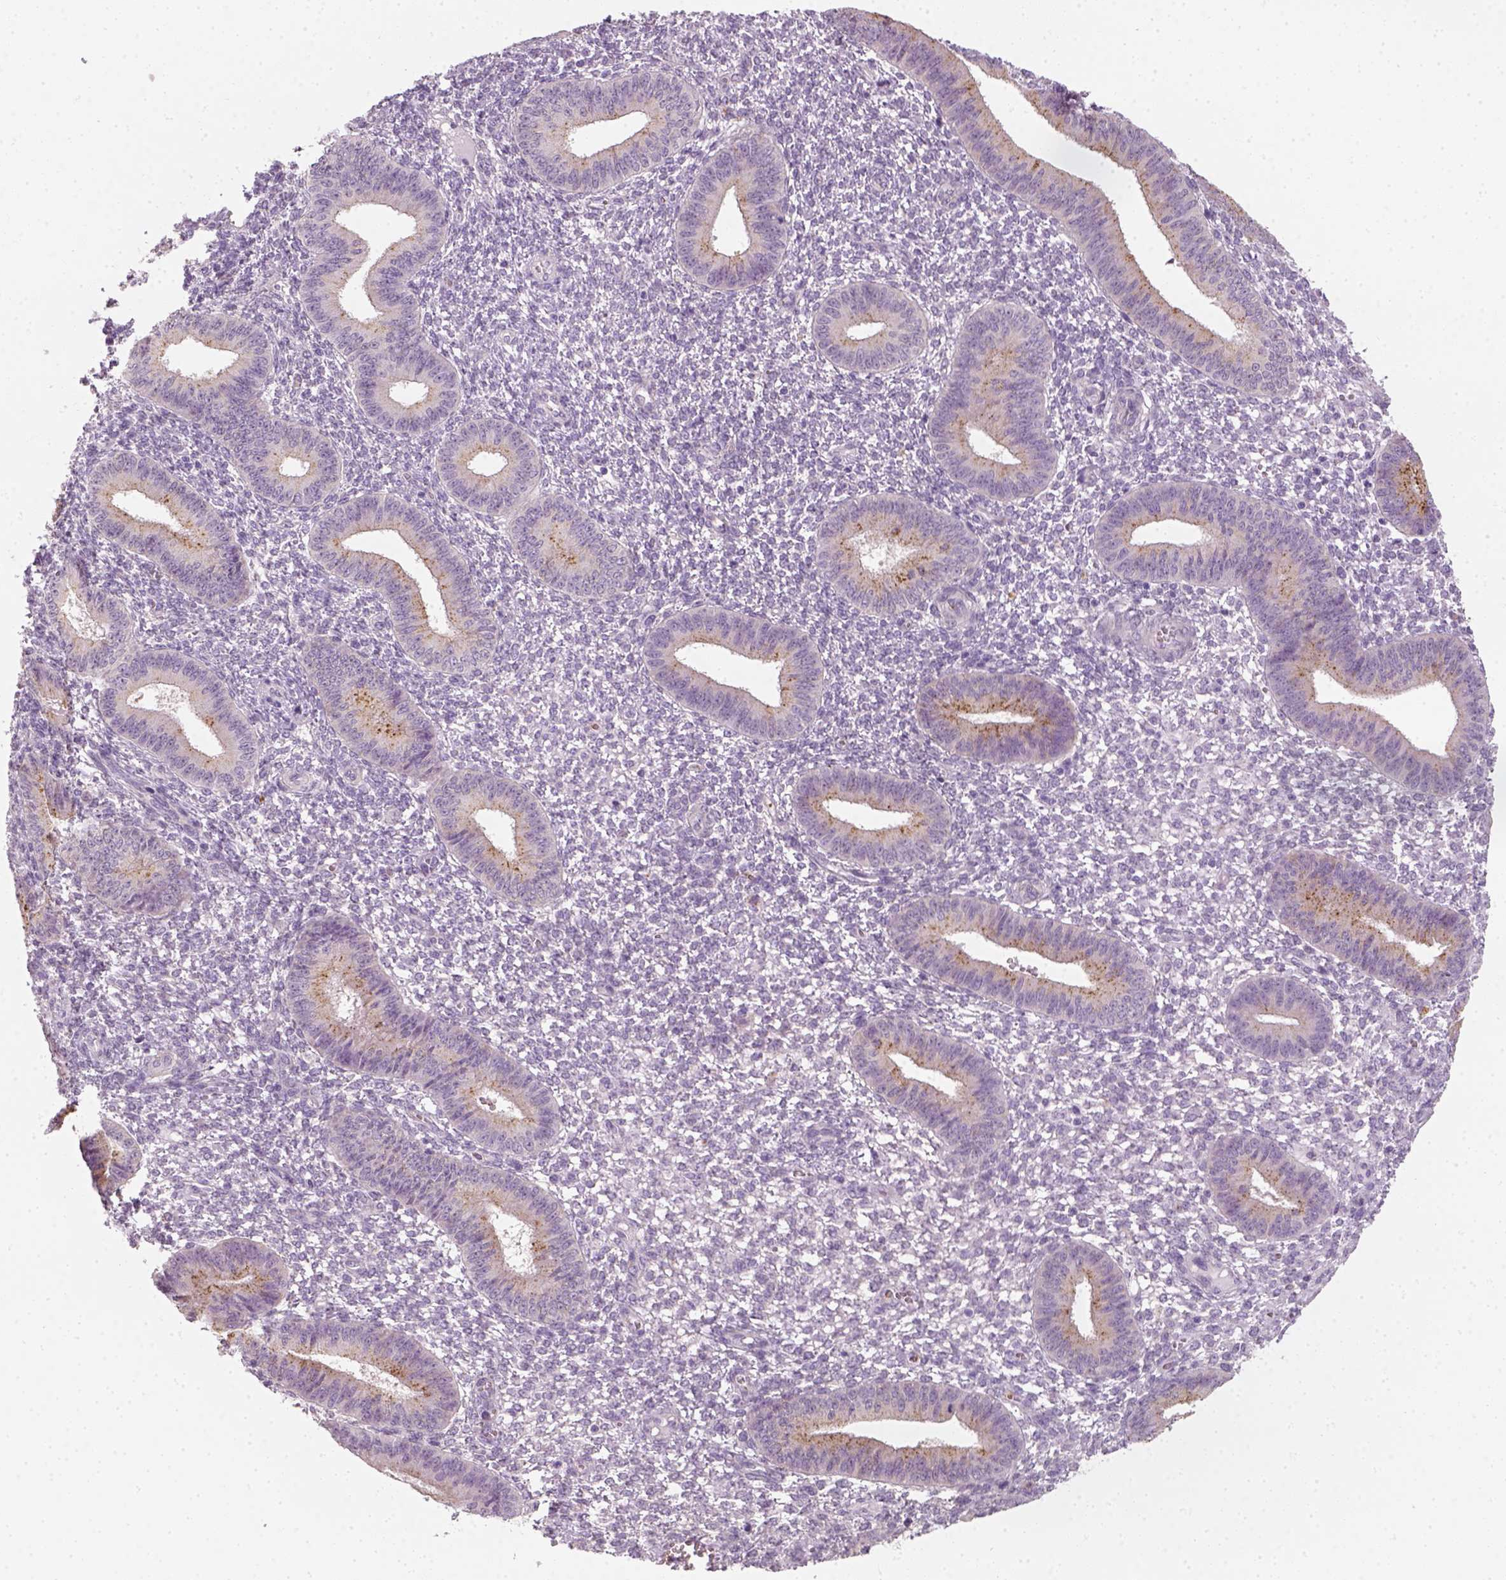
{"staining": {"intensity": "negative", "quantity": "none", "location": "none"}, "tissue": "endometrium", "cell_type": "Cells in endometrial stroma", "image_type": "normal", "snomed": [{"axis": "morphology", "description": "Normal tissue, NOS"}, {"axis": "topography", "description": "Endometrium"}], "caption": "Photomicrograph shows no protein expression in cells in endometrial stroma of normal endometrium. (Brightfield microscopy of DAB (3,3'-diaminobenzidine) immunohistochemistry at high magnification).", "gene": "FAM163B", "patient": {"sex": "female", "age": 42}}